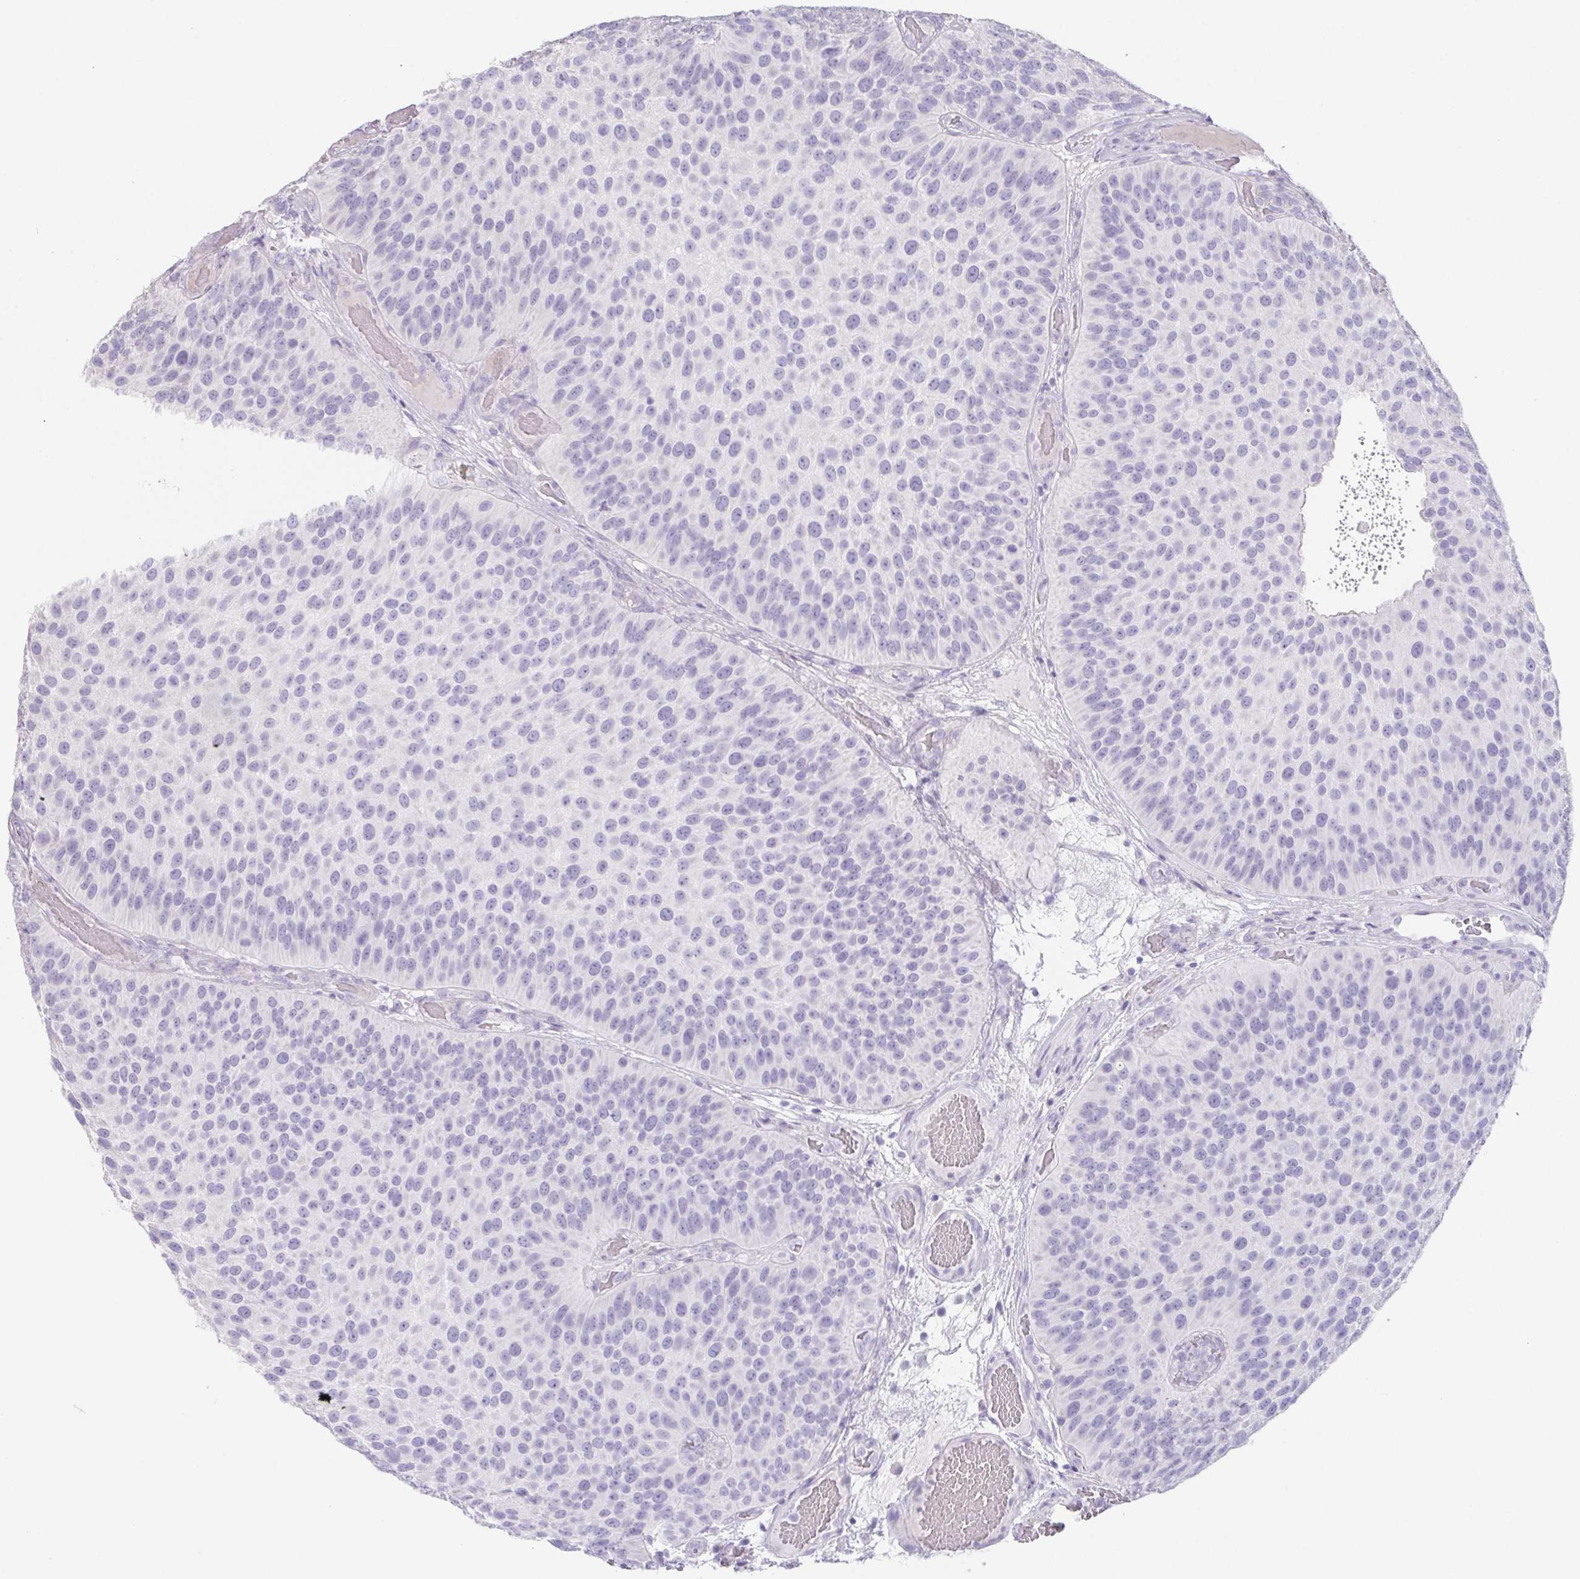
{"staining": {"intensity": "negative", "quantity": "none", "location": "none"}, "tissue": "urothelial cancer", "cell_type": "Tumor cells", "image_type": "cancer", "snomed": [{"axis": "morphology", "description": "Urothelial carcinoma, Low grade"}, {"axis": "topography", "description": "Urinary bladder"}], "caption": "Image shows no significant protein positivity in tumor cells of urothelial carcinoma (low-grade).", "gene": "HDGFL1", "patient": {"sex": "male", "age": 76}}